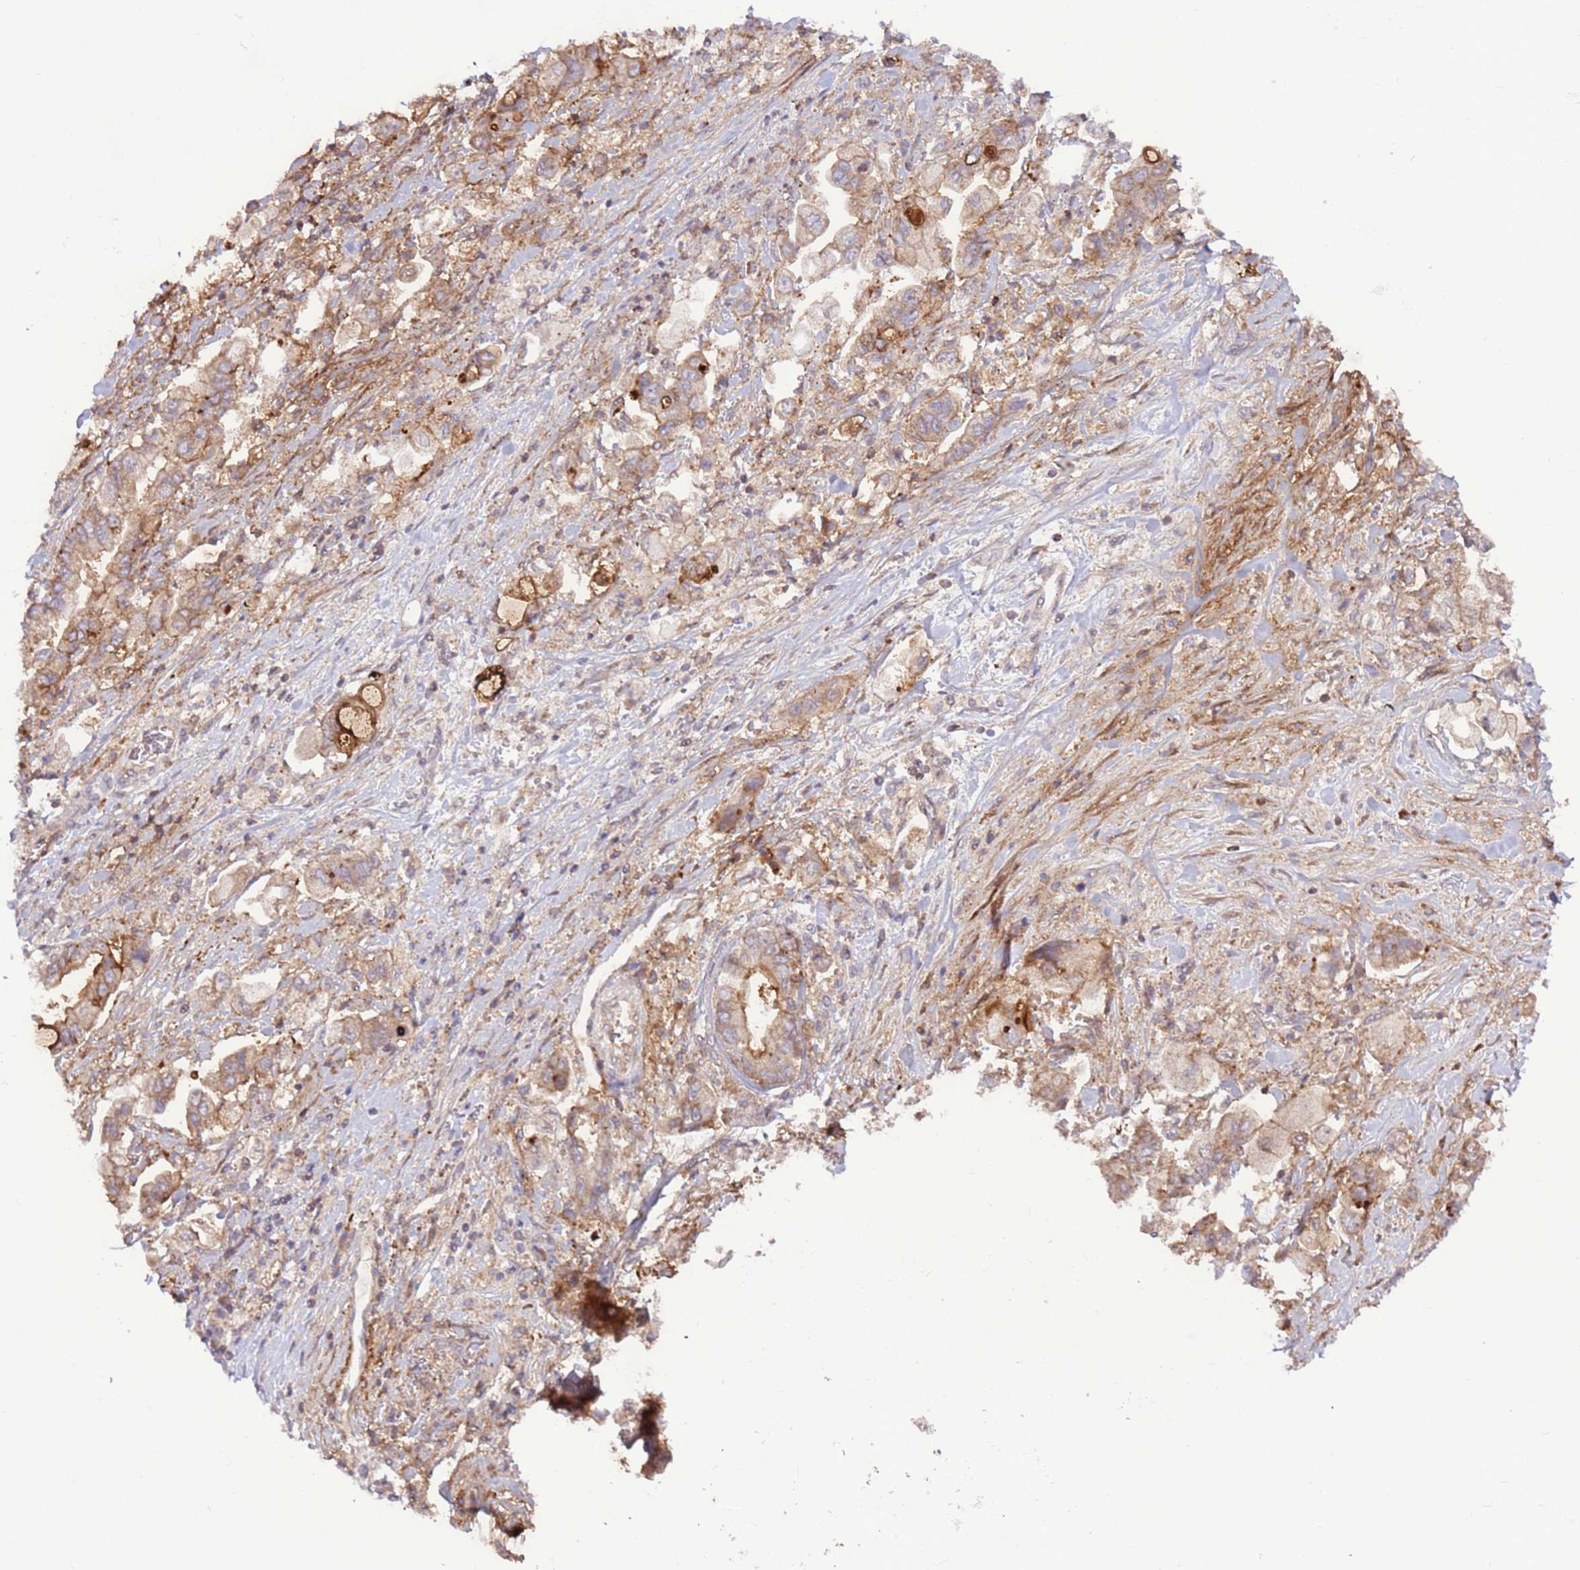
{"staining": {"intensity": "moderate", "quantity": "<25%", "location": "cytoplasmic/membranous"}, "tissue": "stomach cancer", "cell_type": "Tumor cells", "image_type": "cancer", "snomed": [{"axis": "morphology", "description": "Adenocarcinoma, NOS"}, {"axis": "topography", "description": "Stomach"}], "caption": "Immunohistochemical staining of stomach cancer (adenocarcinoma) demonstrates moderate cytoplasmic/membranous protein staining in about <25% of tumor cells.", "gene": "DDX19B", "patient": {"sex": "male", "age": 62}}